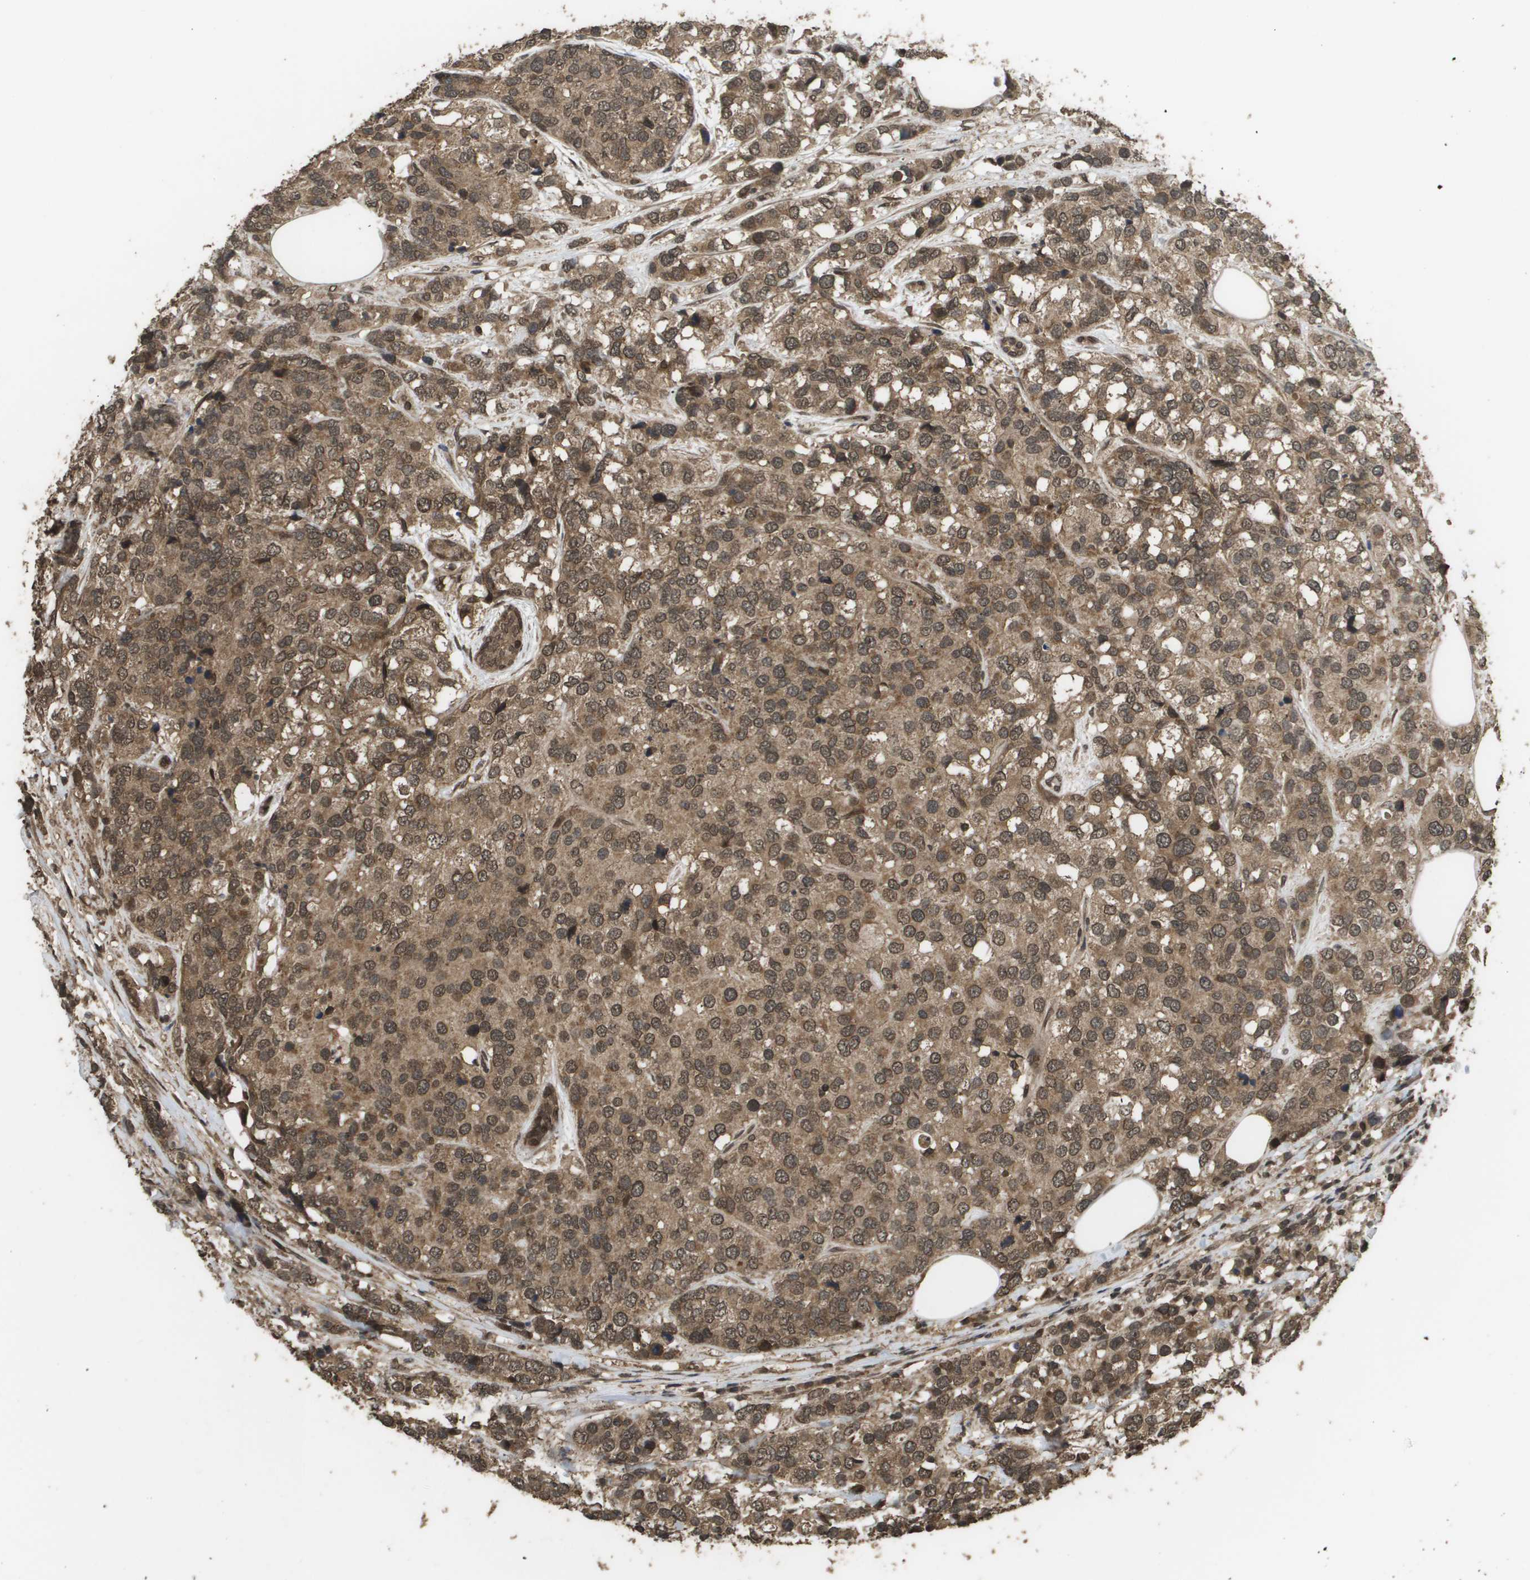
{"staining": {"intensity": "moderate", "quantity": ">75%", "location": "cytoplasmic/membranous,nuclear"}, "tissue": "breast cancer", "cell_type": "Tumor cells", "image_type": "cancer", "snomed": [{"axis": "morphology", "description": "Lobular carcinoma"}, {"axis": "topography", "description": "Breast"}], "caption": "Immunohistochemical staining of human breast cancer reveals medium levels of moderate cytoplasmic/membranous and nuclear protein expression in about >75% of tumor cells.", "gene": "AXIN2", "patient": {"sex": "female", "age": 59}}